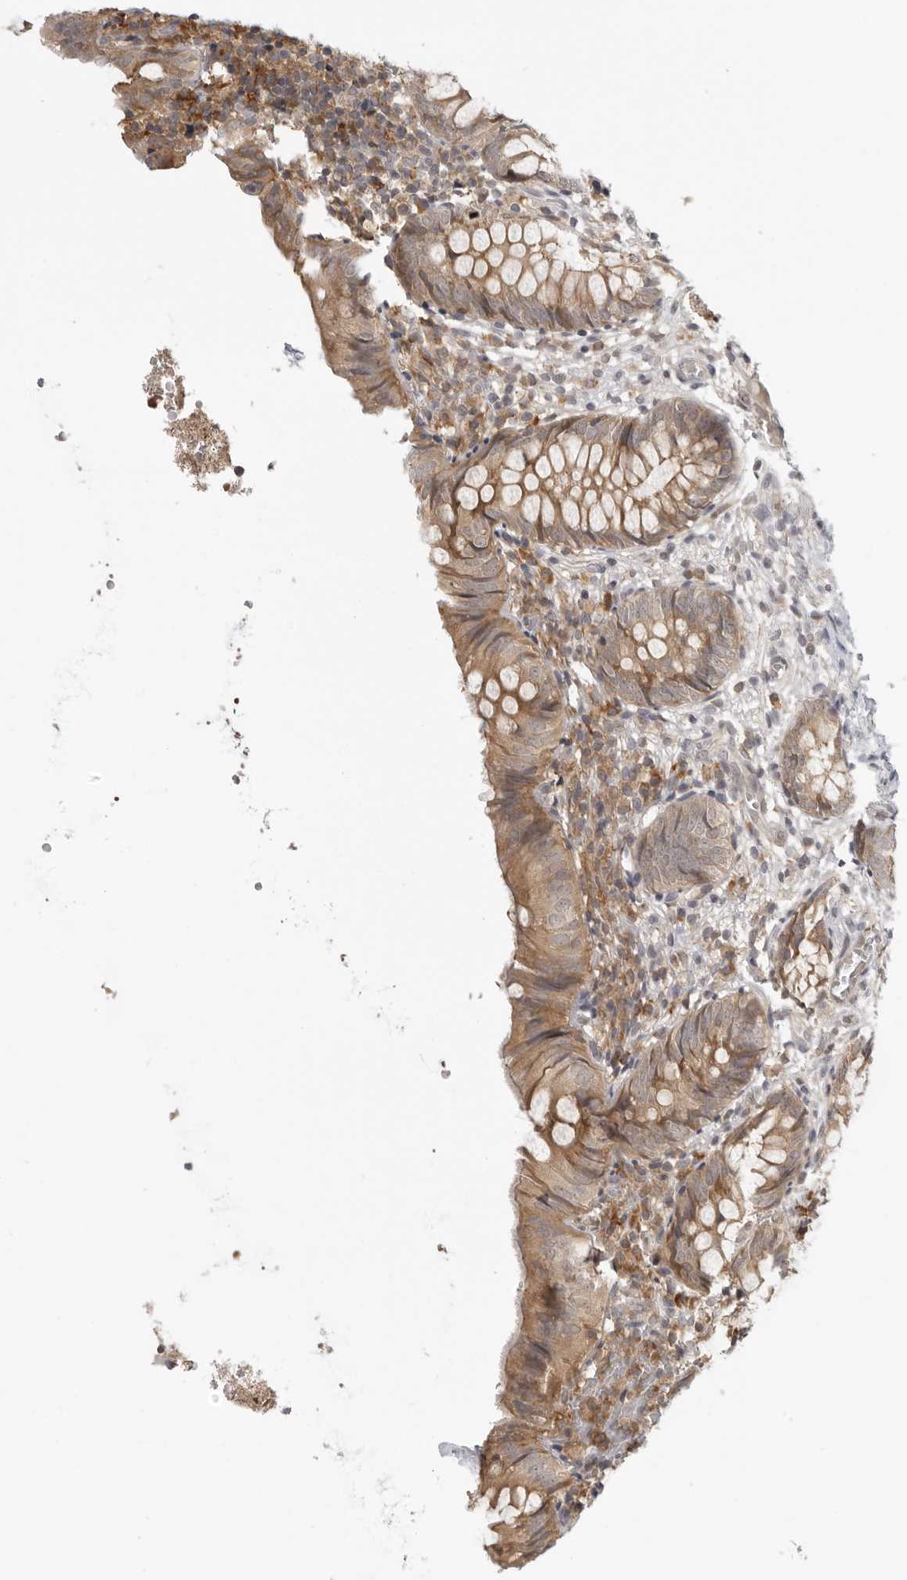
{"staining": {"intensity": "moderate", "quantity": ">75%", "location": "cytoplasmic/membranous"}, "tissue": "appendix", "cell_type": "Glandular cells", "image_type": "normal", "snomed": [{"axis": "morphology", "description": "Normal tissue, NOS"}, {"axis": "topography", "description": "Appendix"}], "caption": "High-power microscopy captured an immunohistochemistry (IHC) photomicrograph of normal appendix, revealing moderate cytoplasmic/membranous positivity in approximately >75% of glandular cells. (DAB (3,3'-diaminobenzidine) IHC with brightfield microscopy, high magnification).", "gene": "PRRC2A", "patient": {"sex": "male", "age": 8}}